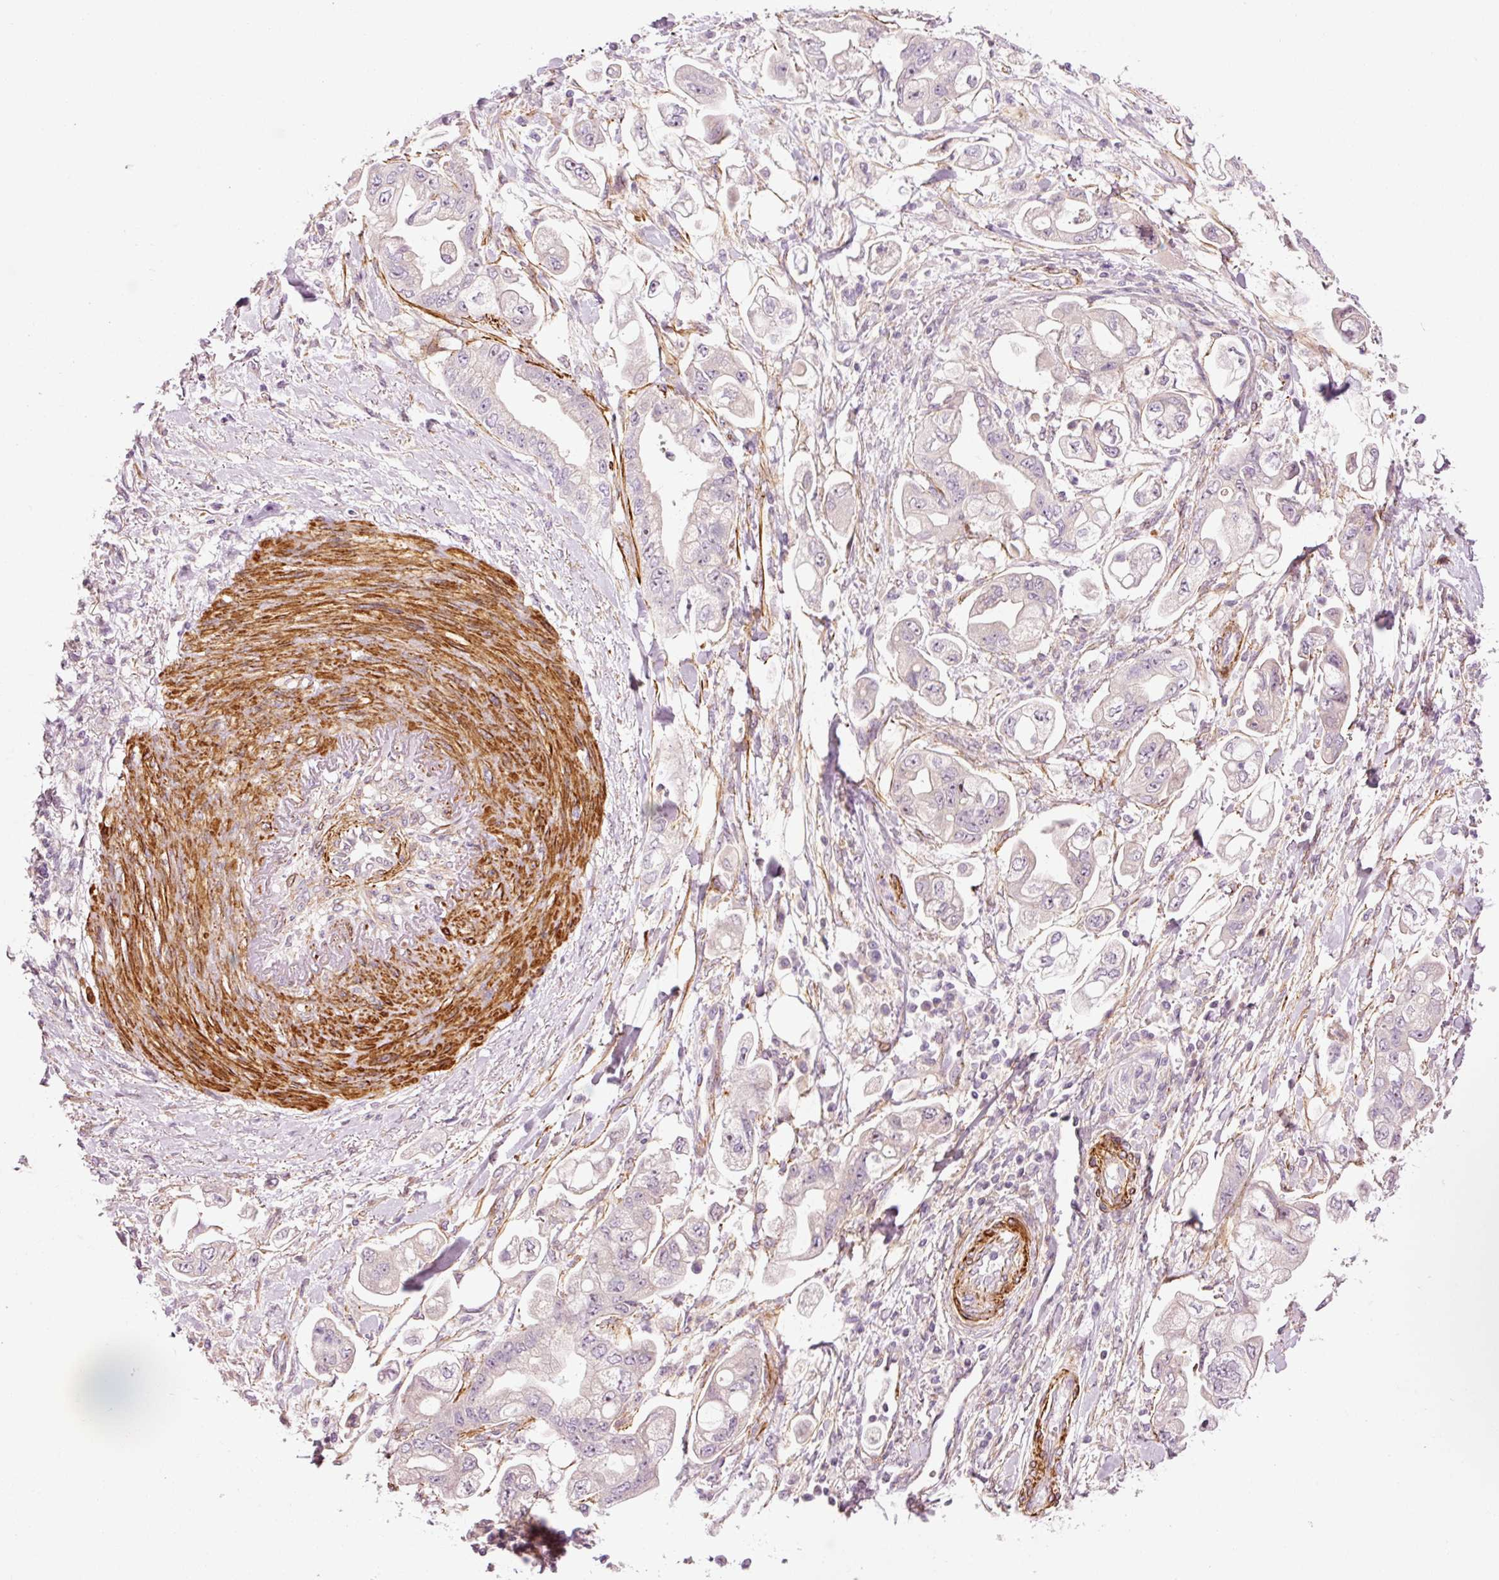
{"staining": {"intensity": "negative", "quantity": "none", "location": "none"}, "tissue": "stomach cancer", "cell_type": "Tumor cells", "image_type": "cancer", "snomed": [{"axis": "morphology", "description": "Adenocarcinoma, NOS"}, {"axis": "topography", "description": "Stomach"}], "caption": "Tumor cells are negative for brown protein staining in adenocarcinoma (stomach).", "gene": "ANKRD20A1", "patient": {"sex": "male", "age": 62}}